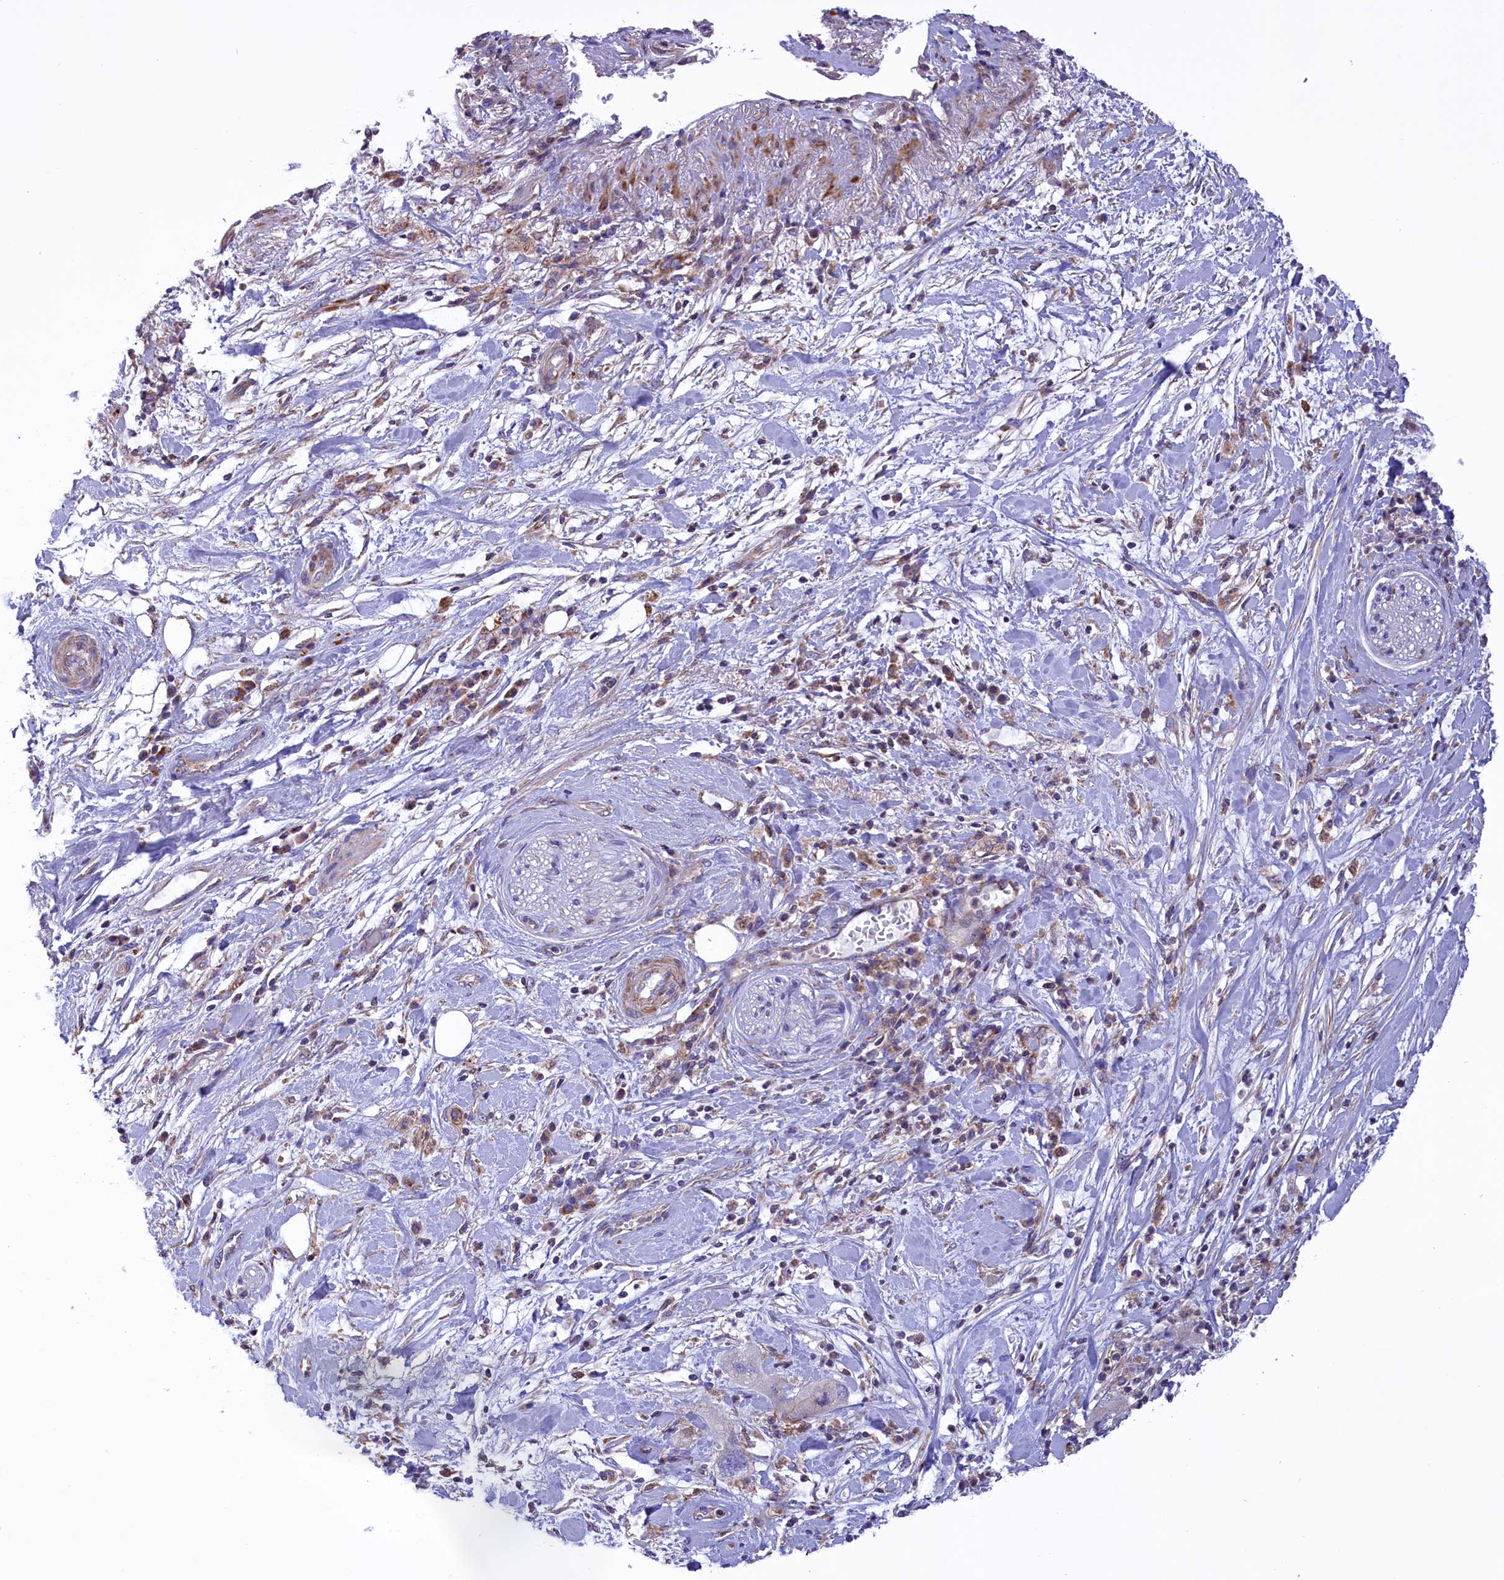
{"staining": {"intensity": "weak", "quantity": "<25%", "location": "cytoplasmic/membranous"}, "tissue": "pancreatic cancer", "cell_type": "Tumor cells", "image_type": "cancer", "snomed": [{"axis": "morphology", "description": "Adenocarcinoma, NOS"}, {"axis": "topography", "description": "Pancreas"}], "caption": "DAB (3,3'-diaminobenzidine) immunohistochemical staining of human pancreatic cancer displays no significant expression in tumor cells. Brightfield microscopy of immunohistochemistry (IHC) stained with DAB (3,3'-diaminobenzidine) (brown) and hematoxylin (blue), captured at high magnification.", "gene": "CORO7-PAM16", "patient": {"sex": "female", "age": 71}}